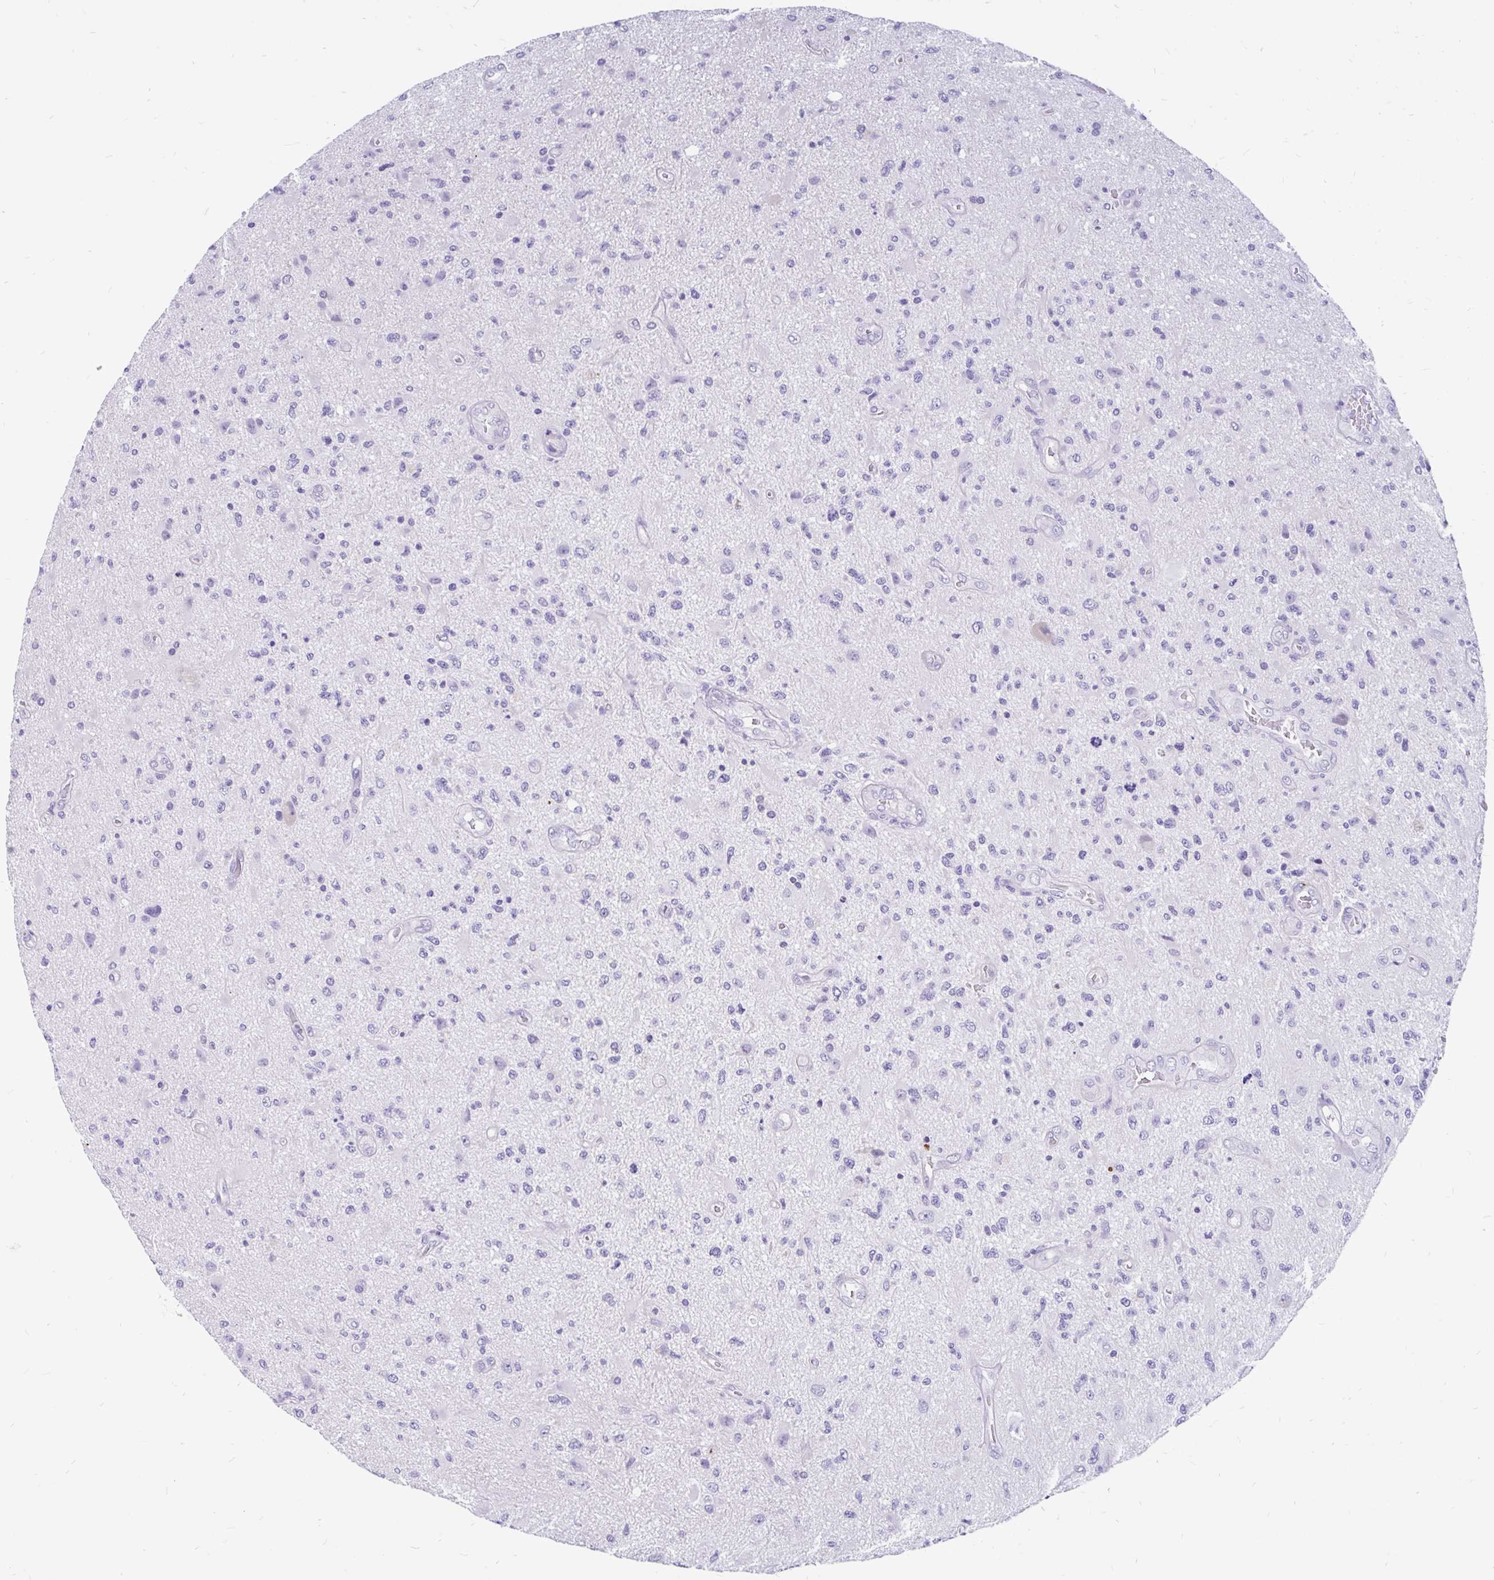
{"staining": {"intensity": "negative", "quantity": "none", "location": "none"}, "tissue": "glioma", "cell_type": "Tumor cells", "image_type": "cancer", "snomed": [{"axis": "morphology", "description": "Glioma, malignant, High grade"}, {"axis": "topography", "description": "Brain"}], "caption": "IHC histopathology image of human glioma stained for a protein (brown), which reveals no positivity in tumor cells.", "gene": "KIAA2013", "patient": {"sex": "male", "age": 67}}